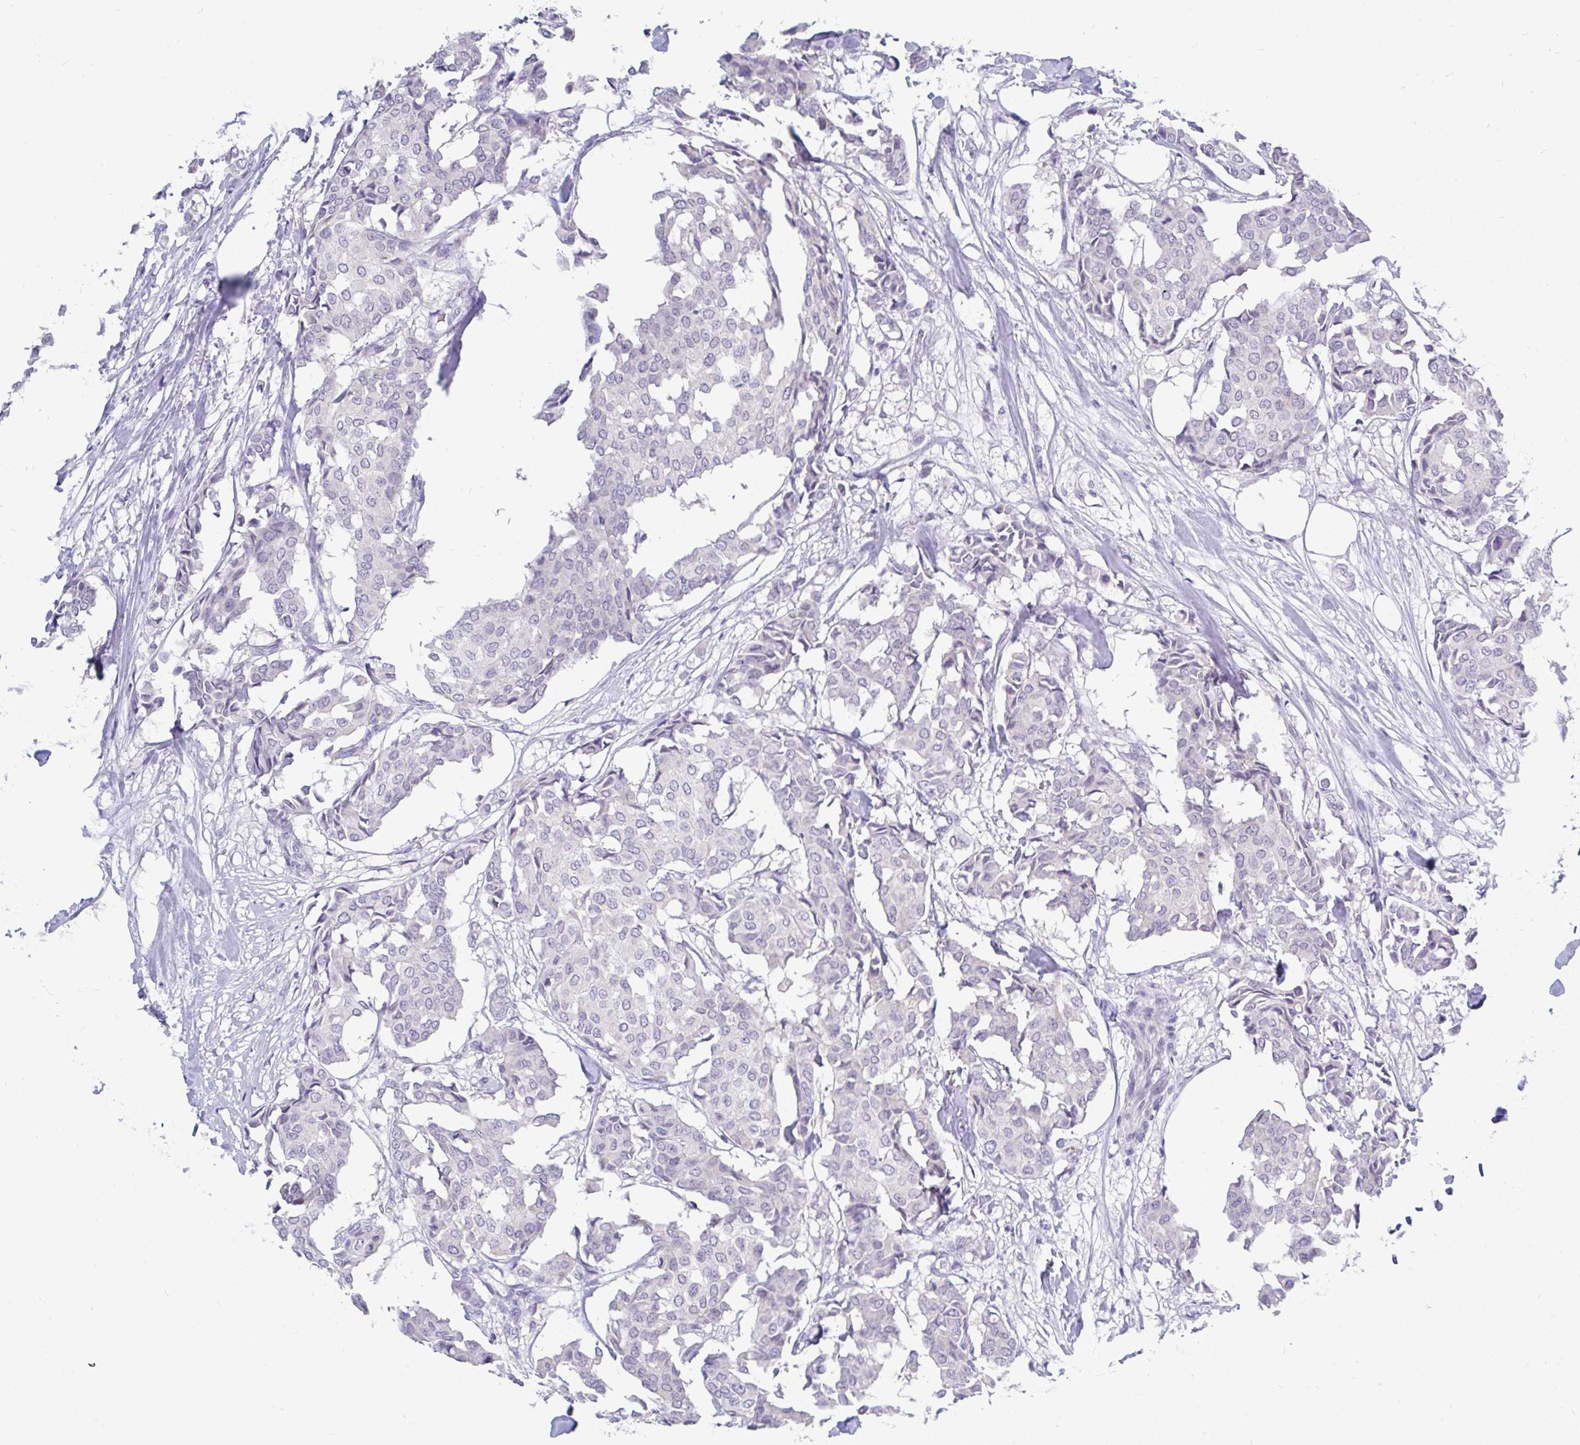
{"staining": {"intensity": "negative", "quantity": "none", "location": "none"}, "tissue": "breast cancer", "cell_type": "Tumor cells", "image_type": "cancer", "snomed": [{"axis": "morphology", "description": "Duct carcinoma"}, {"axis": "topography", "description": "Breast"}], "caption": "Infiltrating ductal carcinoma (breast) was stained to show a protein in brown. There is no significant positivity in tumor cells.", "gene": "INTS5", "patient": {"sex": "female", "age": 75}}